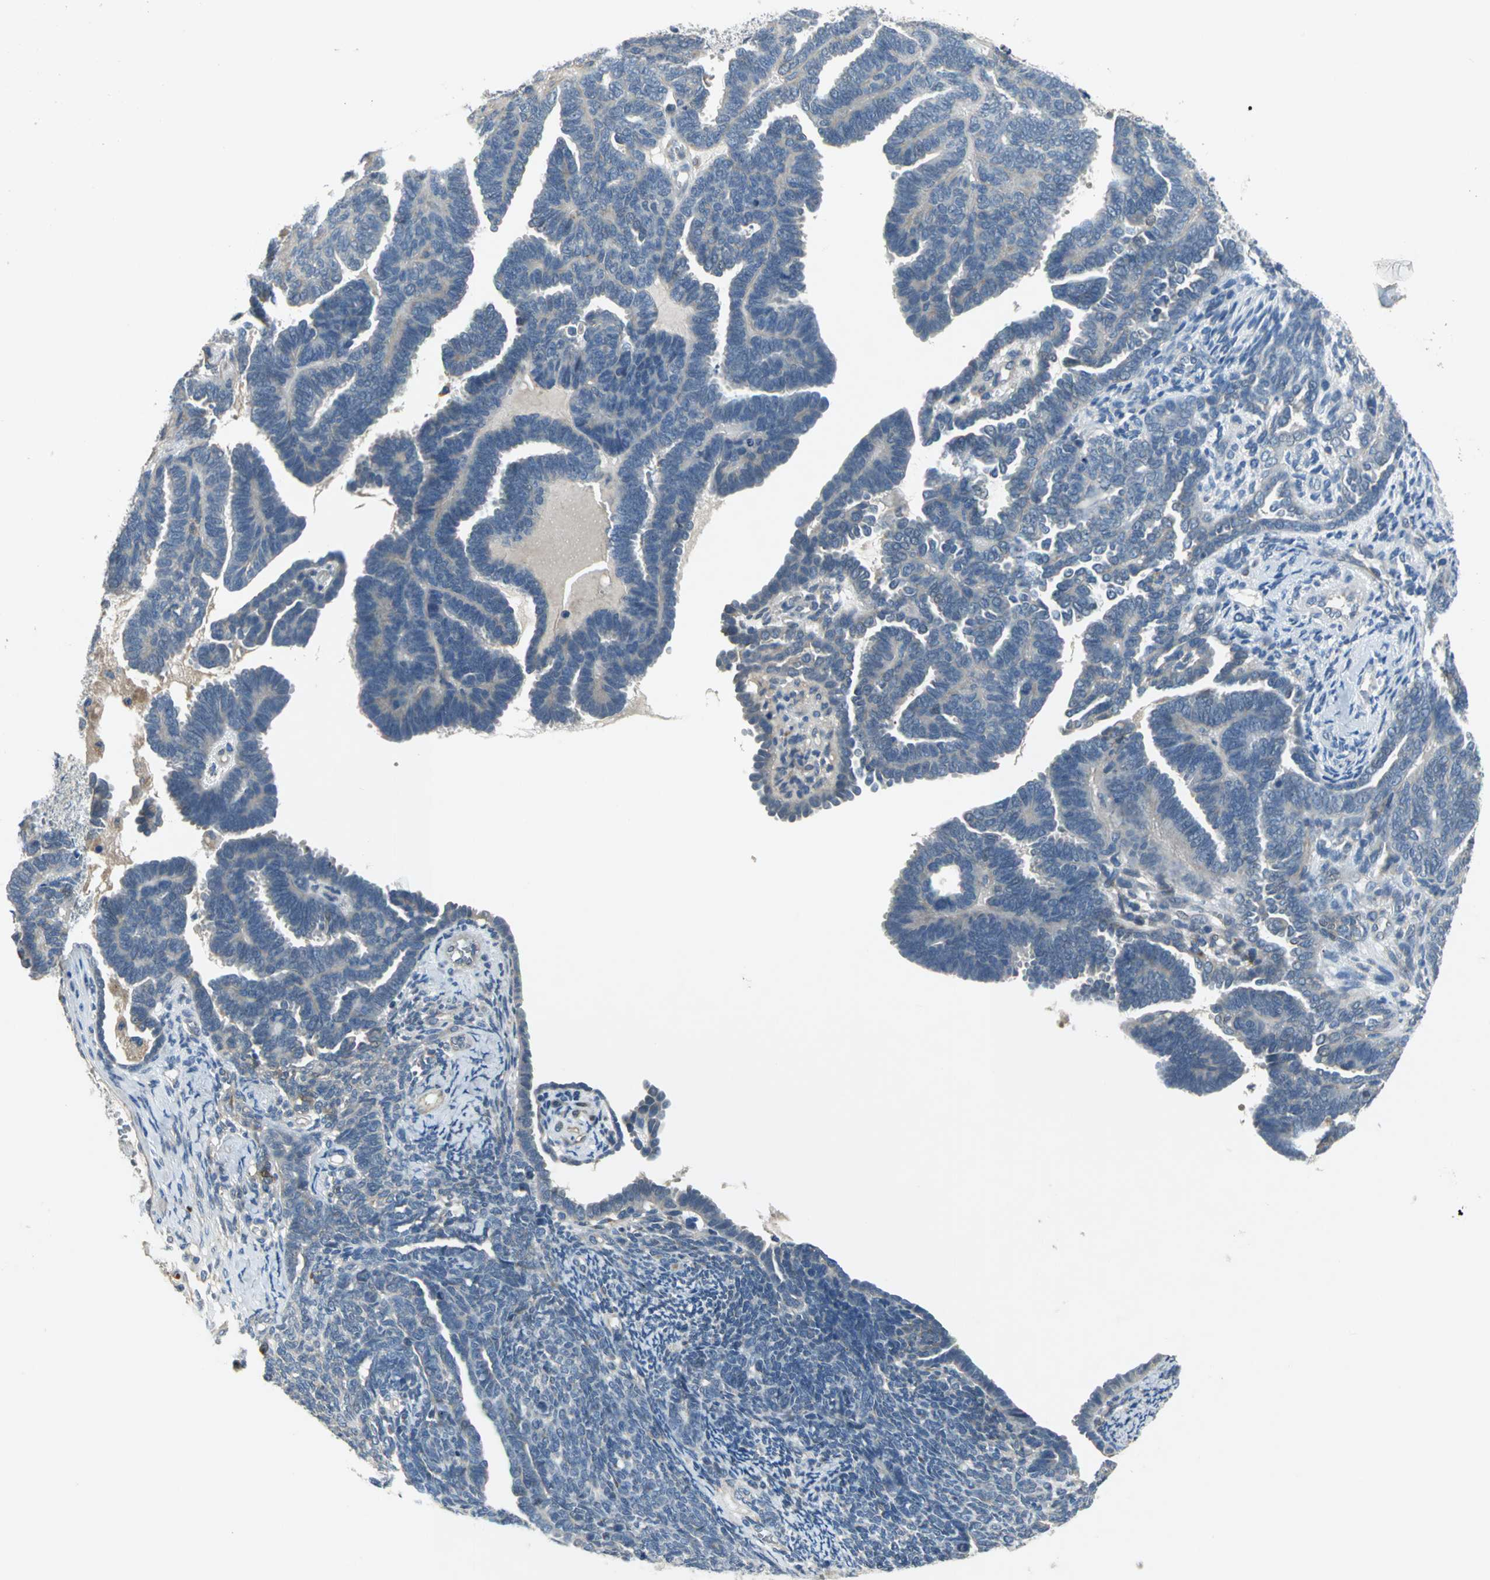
{"staining": {"intensity": "weak", "quantity": "<25%", "location": "cytoplasmic/membranous"}, "tissue": "endometrial cancer", "cell_type": "Tumor cells", "image_type": "cancer", "snomed": [{"axis": "morphology", "description": "Neoplasm, malignant, NOS"}, {"axis": "topography", "description": "Endometrium"}], "caption": "The photomicrograph shows no staining of tumor cells in endometrial cancer. (DAB IHC with hematoxylin counter stain).", "gene": "IL17RB", "patient": {"sex": "female", "age": 74}}